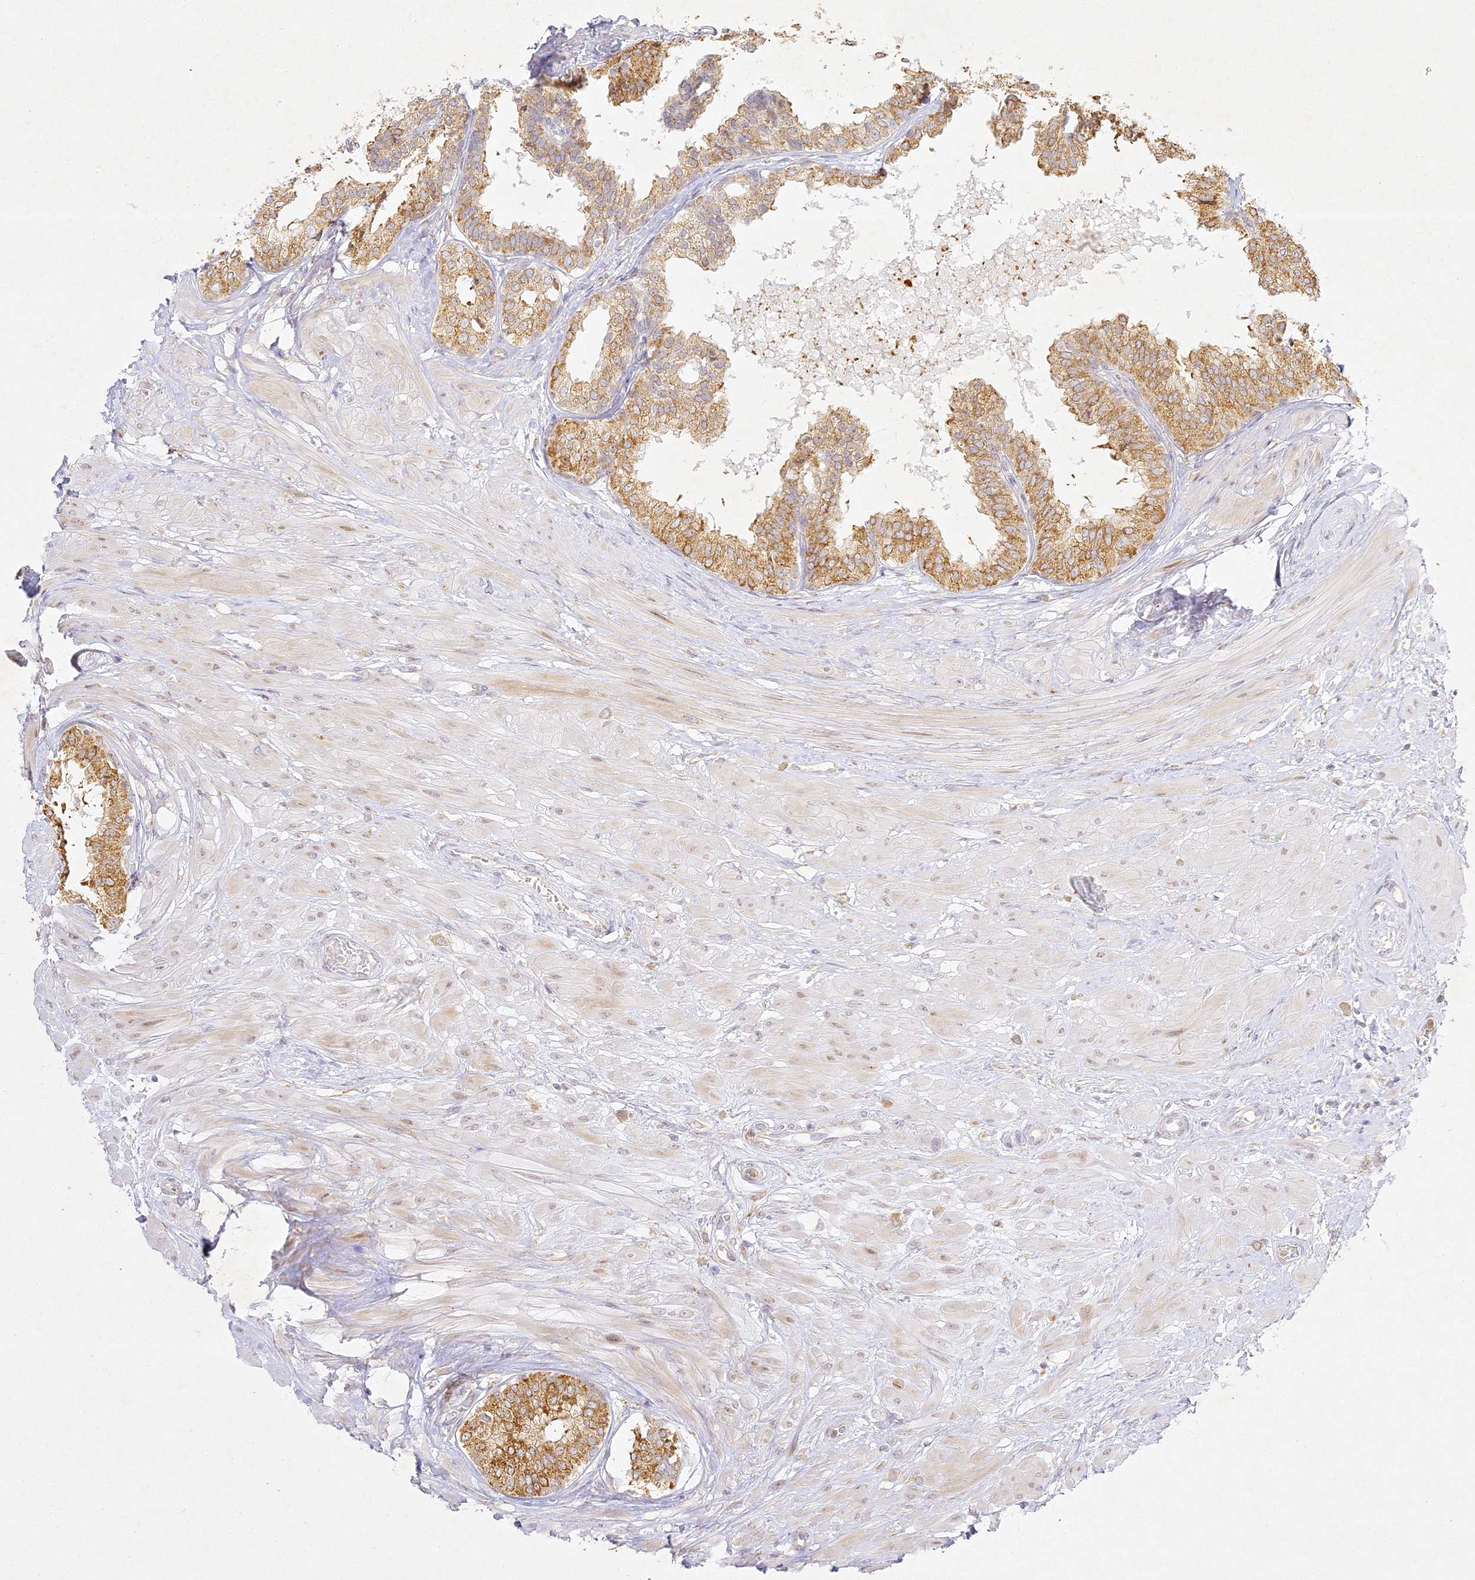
{"staining": {"intensity": "moderate", "quantity": "25%-75%", "location": "cytoplasmic/membranous"}, "tissue": "prostate", "cell_type": "Glandular cells", "image_type": "normal", "snomed": [{"axis": "morphology", "description": "Normal tissue, NOS"}, {"axis": "topography", "description": "Prostate"}], "caption": "Immunohistochemistry photomicrograph of normal human prostate stained for a protein (brown), which shows medium levels of moderate cytoplasmic/membranous positivity in about 25%-75% of glandular cells.", "gene": "SLC30A5", "patient": {"sex": "male", "age": 48}}